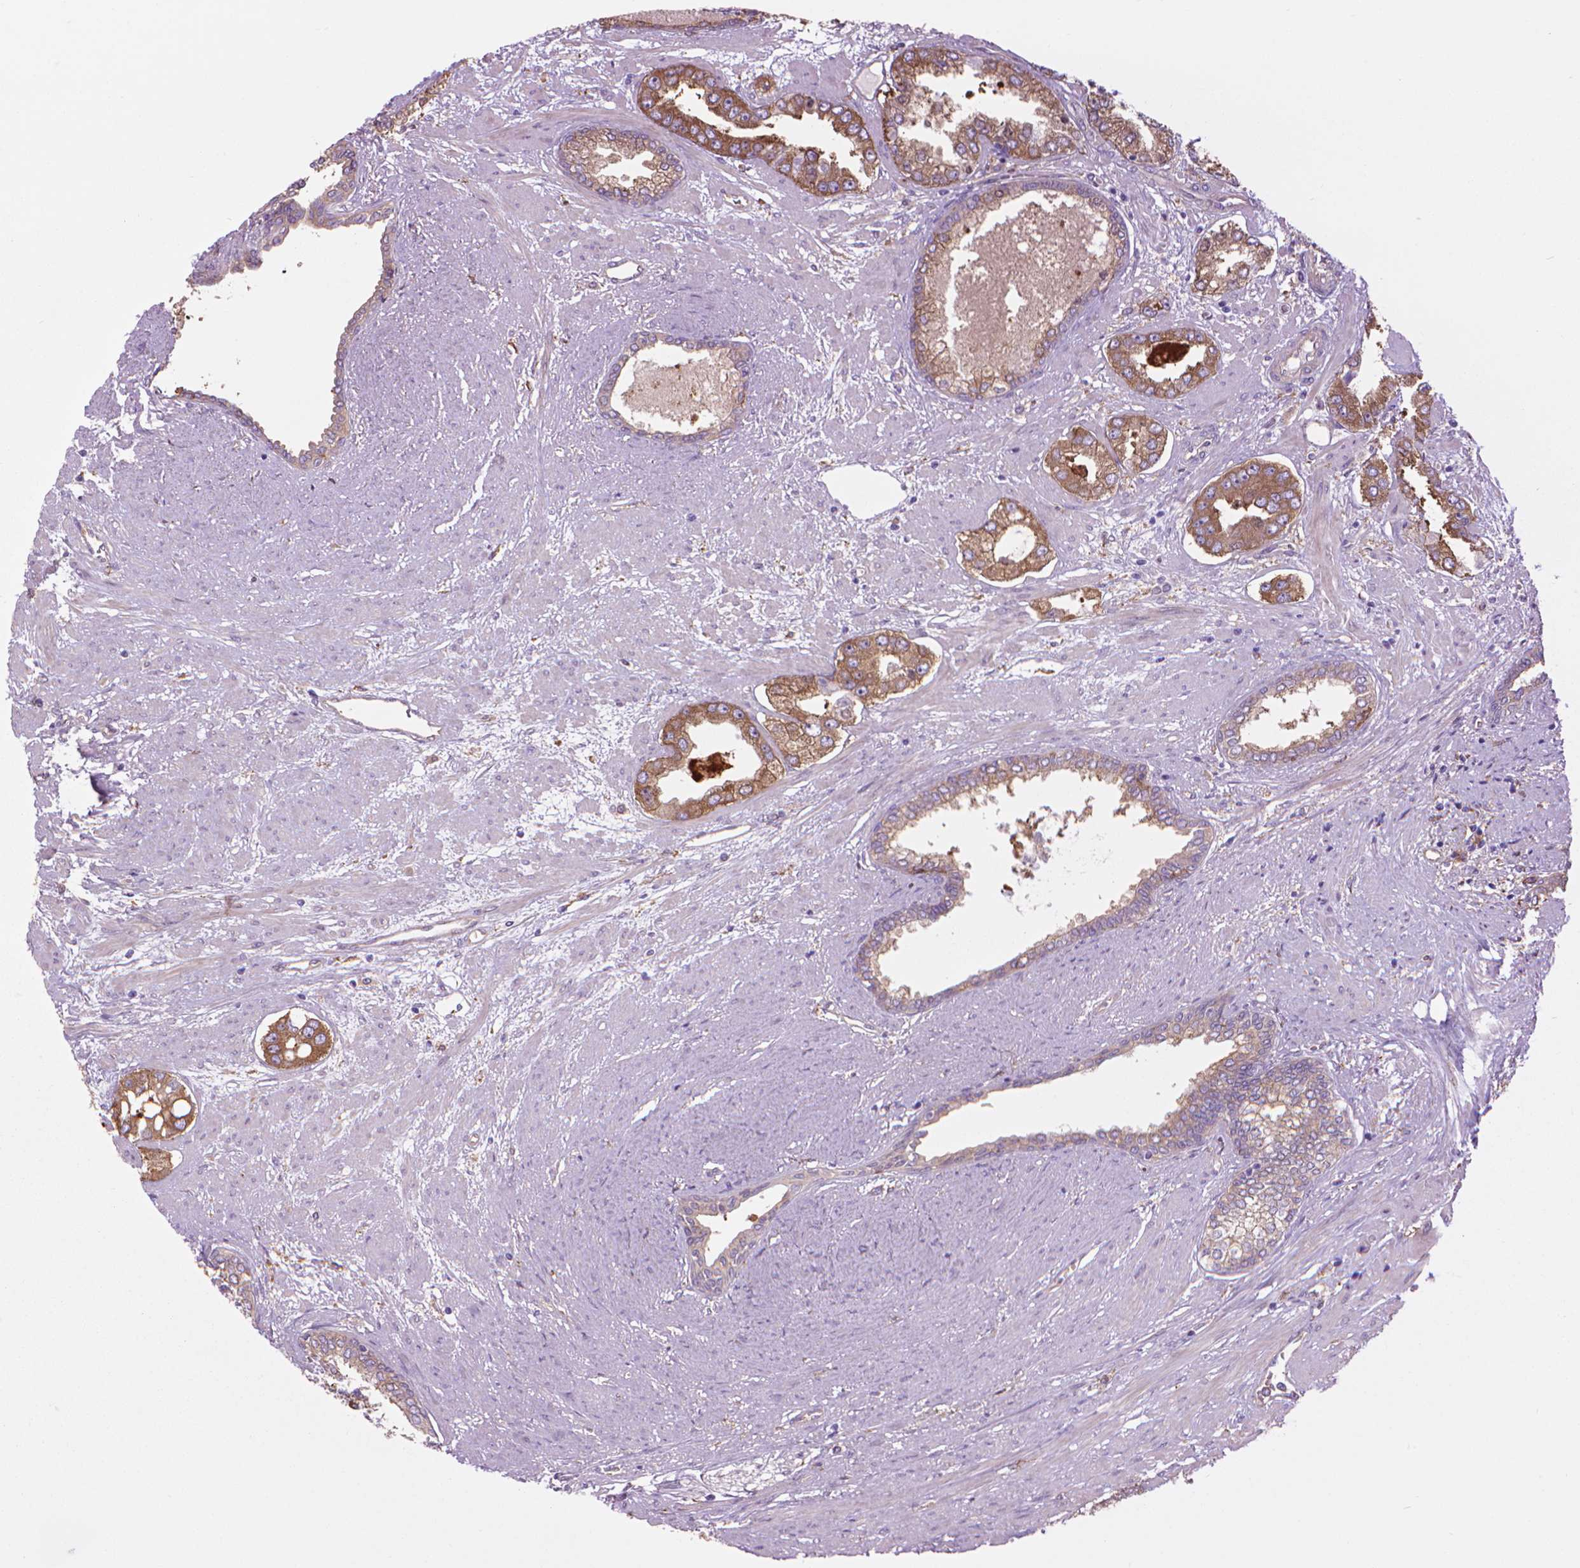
{"staining": {"intensity": "moderate", "quantity": ">75%", "location": "cytoplasmic/membranous"}, "tissue": "prostate cancer", "cell_type": "Tumor cells", "image_type": "cancer", "snomed": [{"axis": "morphology", "description": "Adenocarcinoma, Low grade"}, {"axis": "topography", "description": "Prostate"}], "caption": "About >75% of tumor cells in prostate adenocarcinoma (low-grade) demonstrate moderate cytoplasmic/membranous protein expression as visualized by brown immunohistochemical staining.", "gene": "CORO1B", "patient": {"sex": "male", "age": 60}}